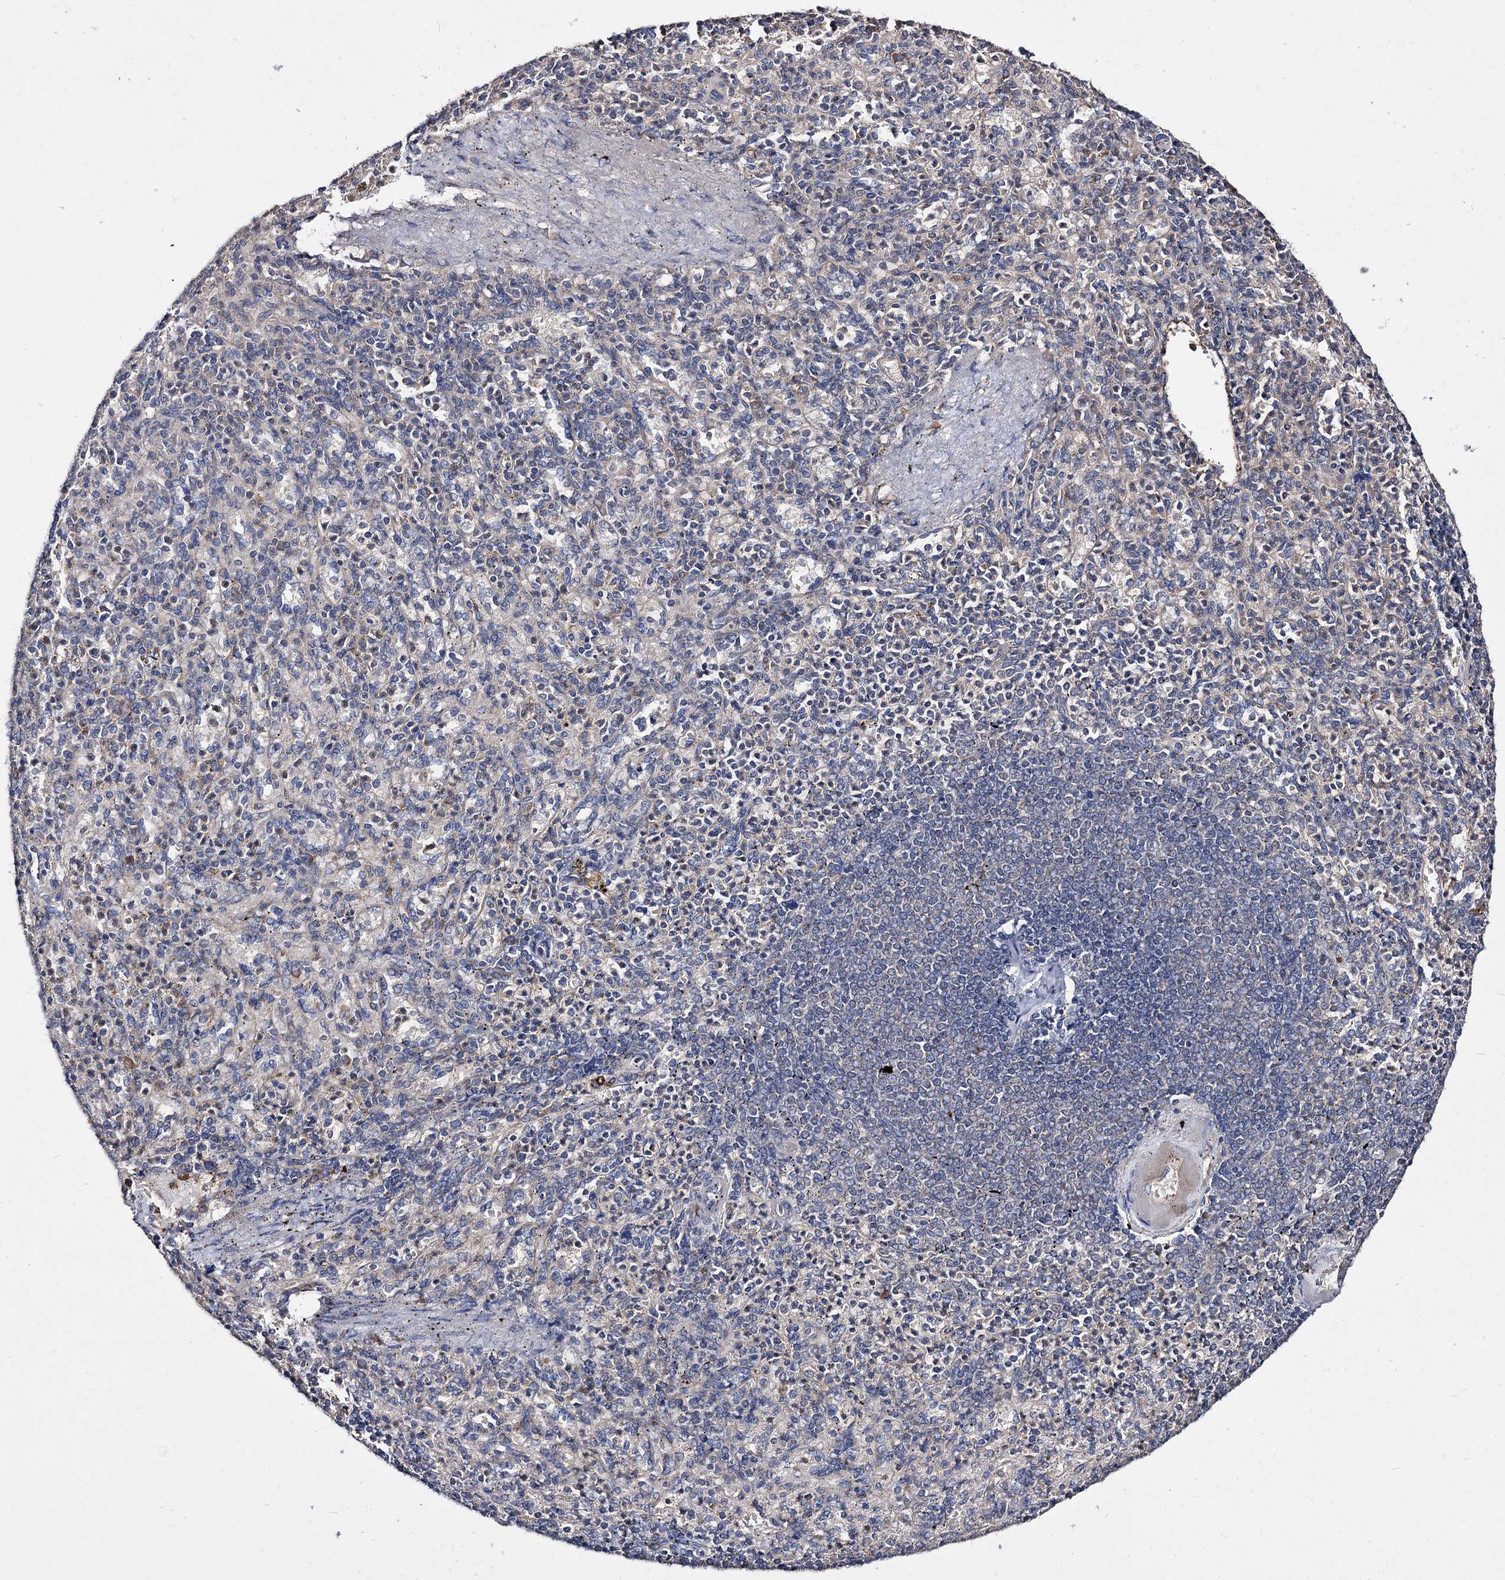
{"staining": {"intensity": "negative", "quantity": "none", "location": "none"}, "tissue": "spleen", "cell_type": "Cells in red pulp", "image_type": "normal", "snomed": [{"axis": "morphology", "description": "Normal tissue, NOS"}, {"axis": "topography", "description": "Spleen"}], "caption": "Immunohistochemistry of unremarkable human spleen reveals no staining in cells in red pulp. (Stains: DAB IHC with hematoxylin counter stain, Microscopy: brightfield microscopy at high magnification).", "gene": "ARFIP2", "patient": {"sex": "female", "age": 74}}